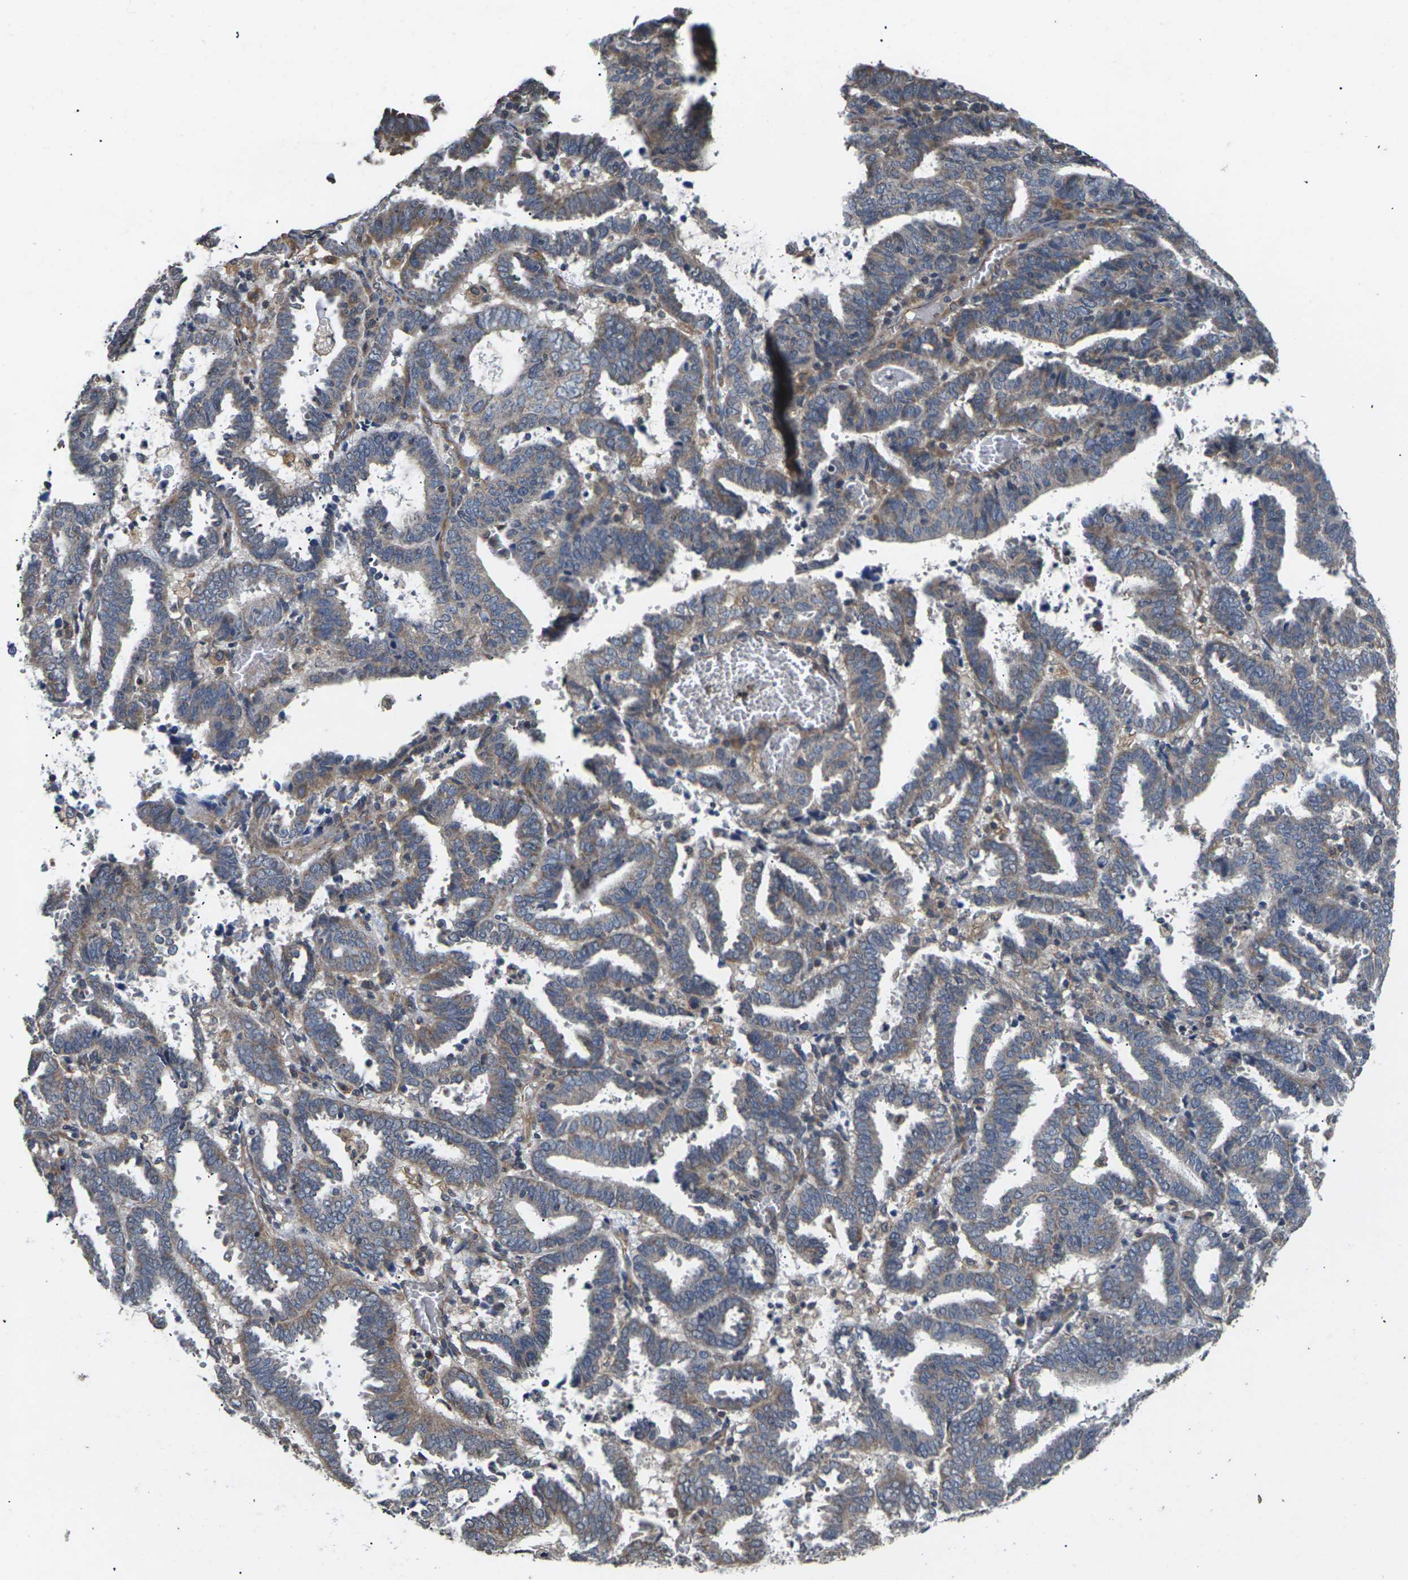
{"staining": {"intensity": "moderate", "quantity": ">75%", "location": "cytoplasmic/membranous"}, "tissue": "endometrial cancer", "cell_type": "Tumor cells", "image_type": "cancer", "snomed": [{"axis": "morphology", "description": "Adenocarcinoma, NOS"}, {"axis": "topography", "description": "Uterus"}], "caption": "Human endometrial cancer stained for a protein (brown) reveals moderate cytoplasmic/membranous positive positivity in approximately >75% of tumor cells.", "gene": "DKK2", "patient": {"sex": "female", "age": 83}}